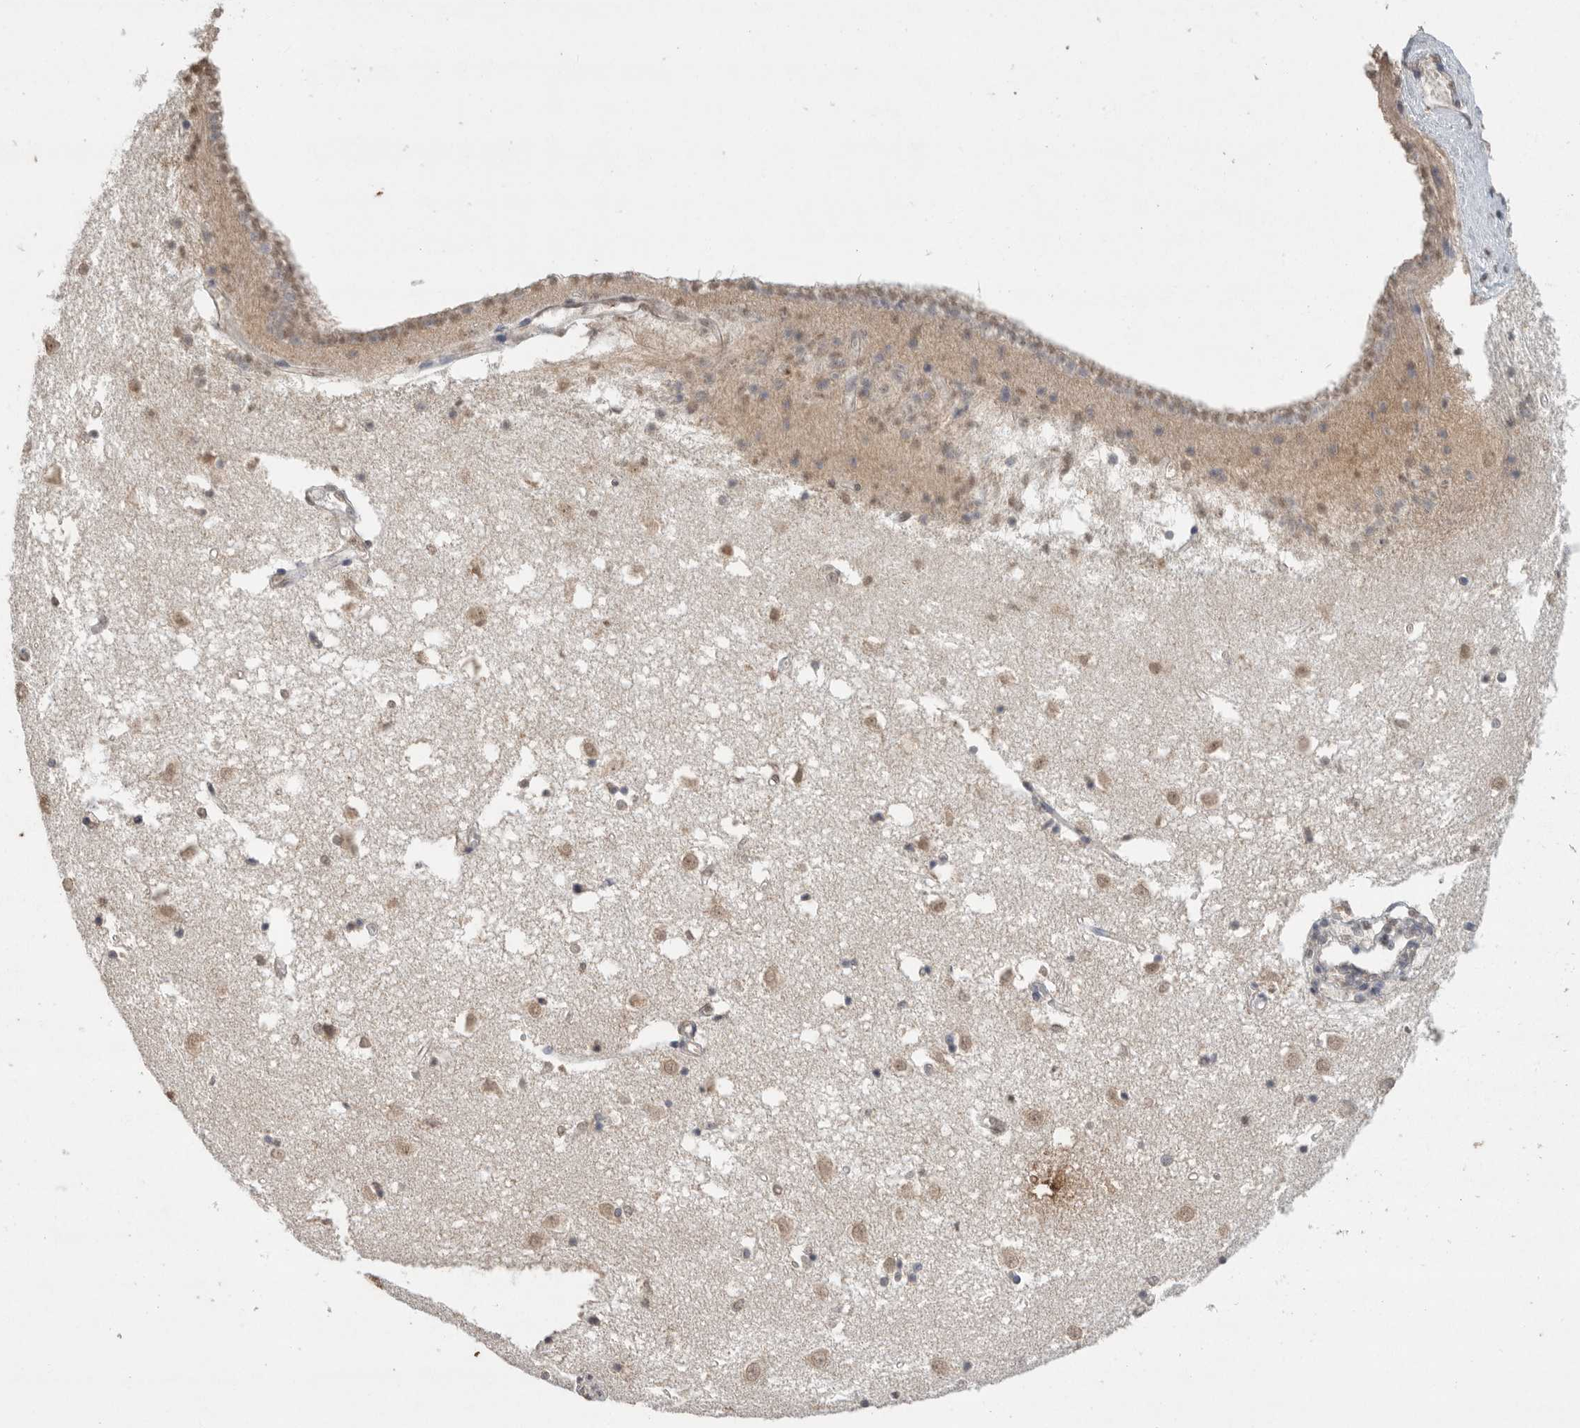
{"staining": {"intensity": "weak", "quantity": "25%-75%", "location": "cytoplasmic/membranous,nuclear"}, "tissue": "caudate", "cell_type": "Glial cells", "image_type": "normal", "snomed": [{"axis": "morphology", "description": "Normal tissue, NOS"}, {"axis": "topography", "description": "Lateral ventricle wall"}], "caption": "Brown immunohistochemical staining in benign caudate shows weak cytoplasmic/membranous,nuclear expression in approximately 25%-75% of glial cells.", "gene": "KLK5", "patient": {"sex": "male", "age": 45}}